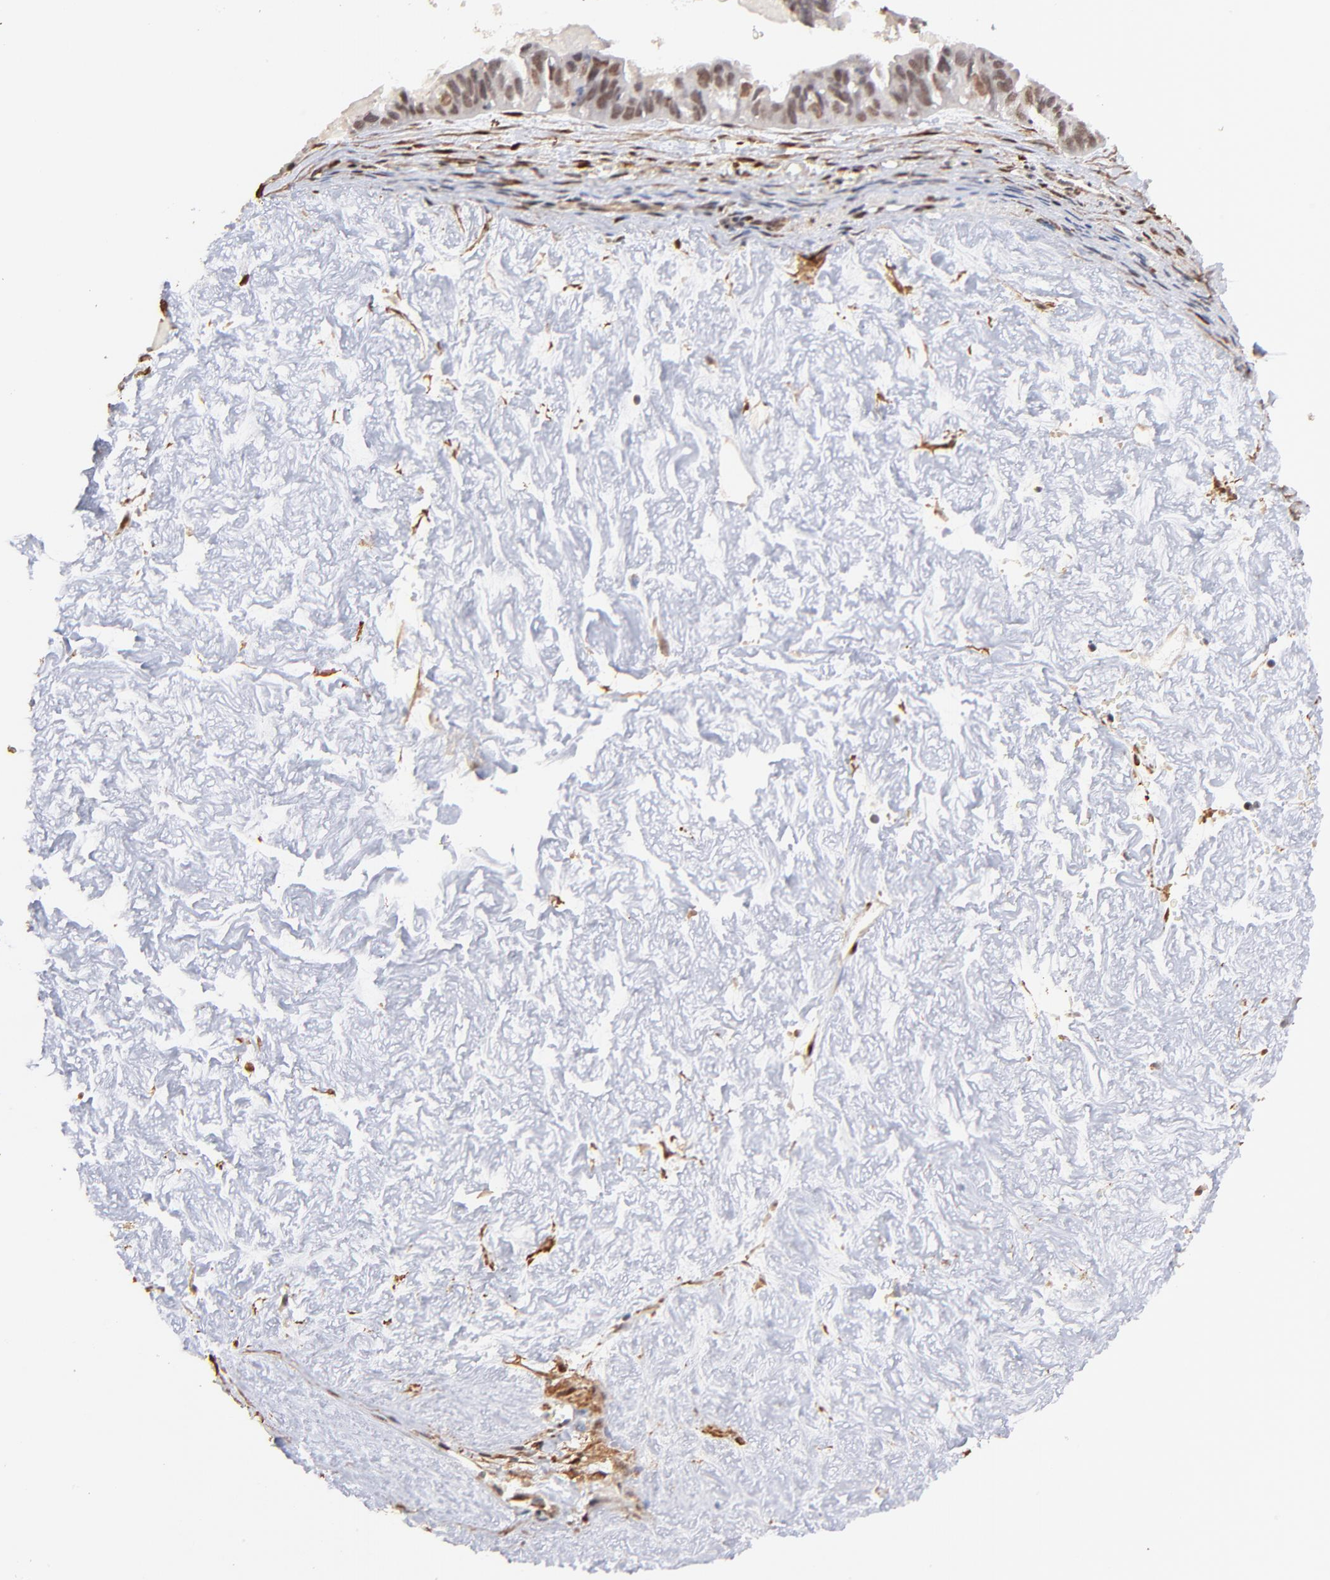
{"staining": {"intensity": "moderate", "quantity": ">75%", "location": "nuclear"}, "tissue": "ovarian cancer", "cell_type": "Tumor cells", "image_type": "cancer", "snomed": [{"axis": "morphology", "description": "Carcinoma, endometroid"}, {"axis": "topography", "description": "Ovary"}], "caption": "Human ovarian cancer stained with a protein marker shows moderate staining in tumor cells.", "gene": "ZFP92", "patient": {"sex": "female", "age": 85}}